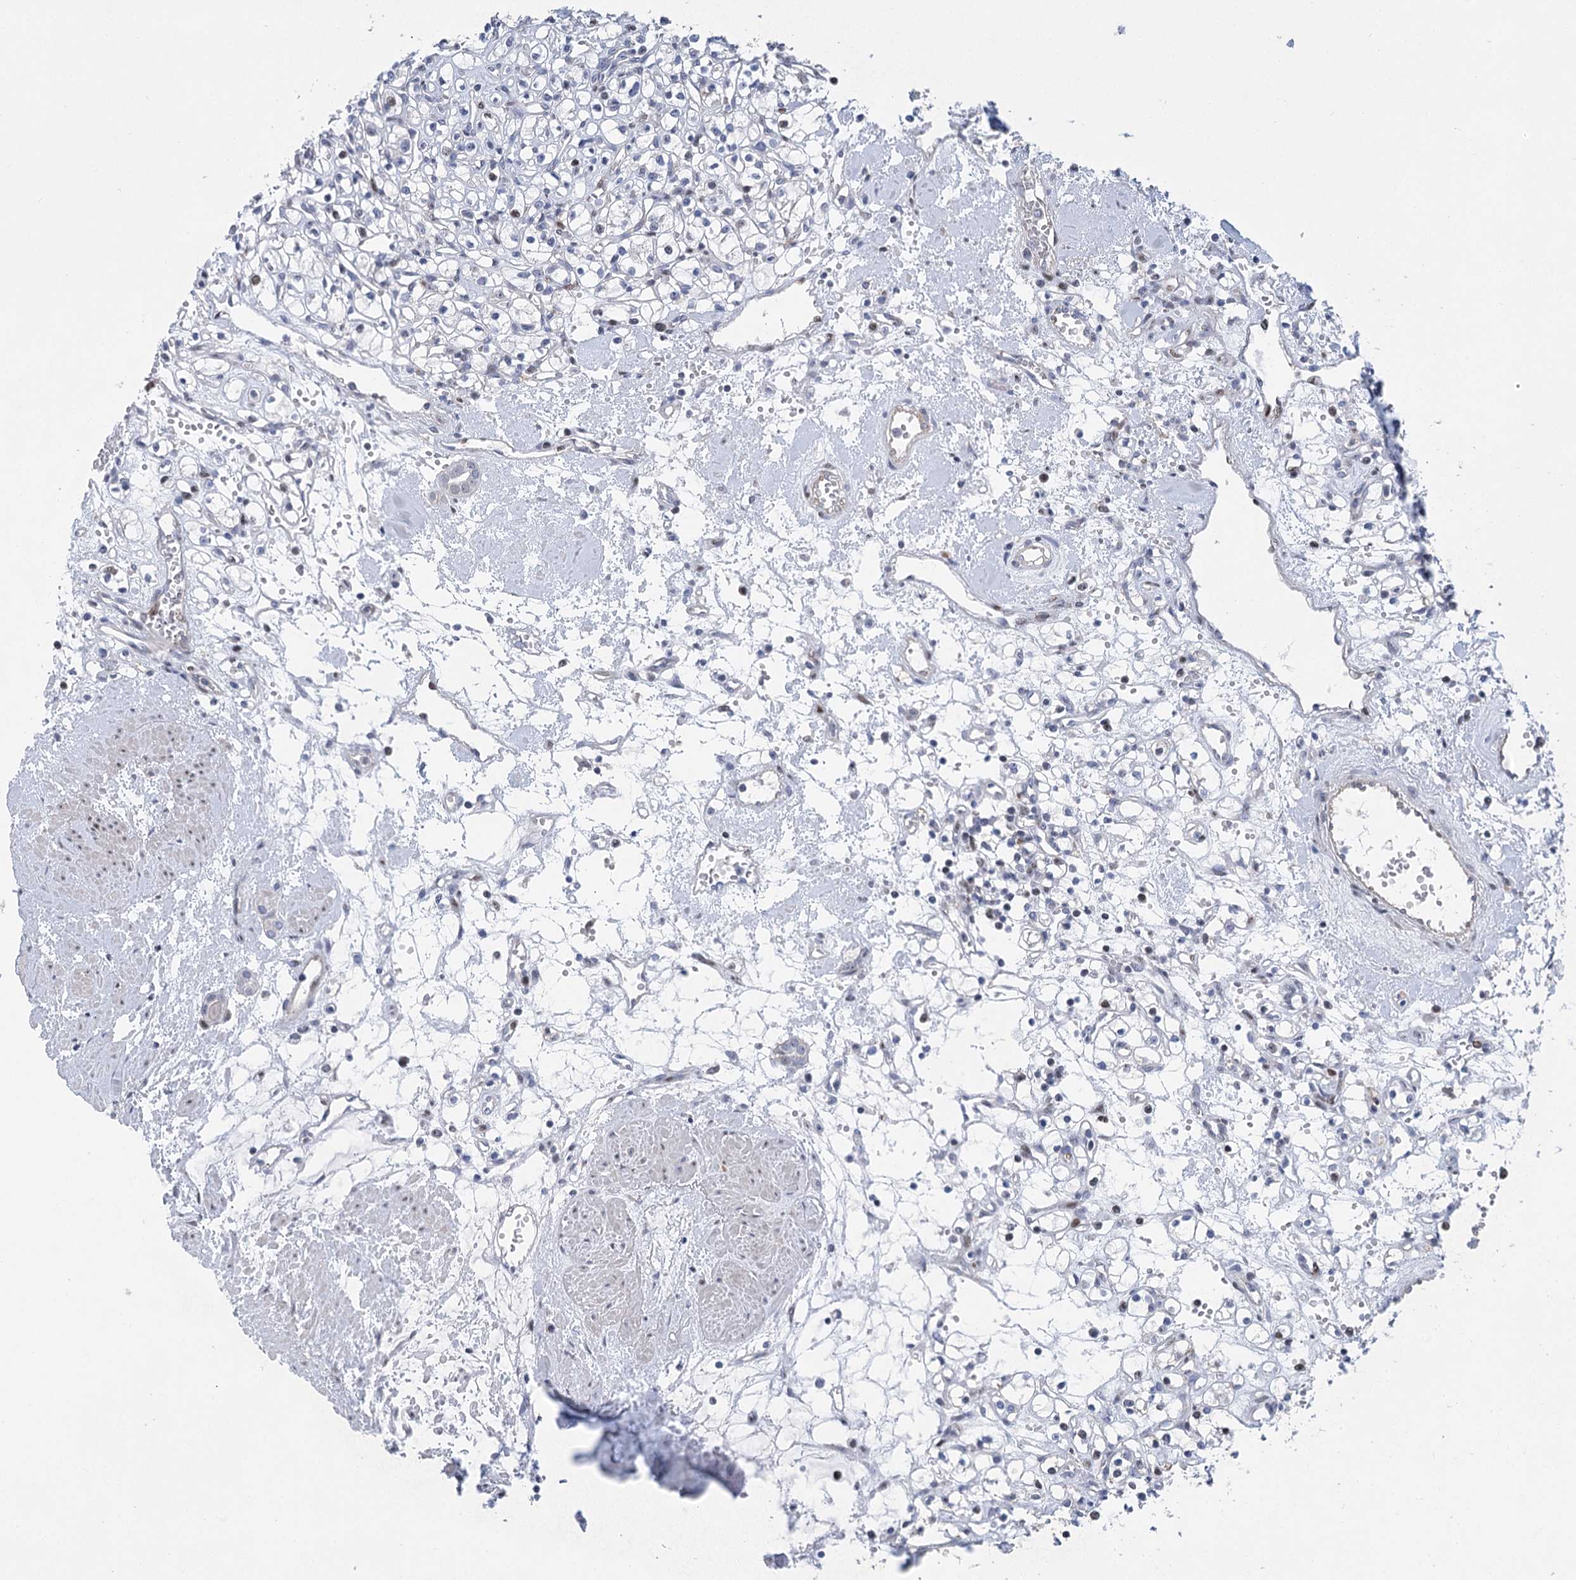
{"staining": {"intensity": "negative", "quantity": "none", "location": "none"}, "tissue": "renal cancer", "cell_type": "Tumor cells", "image_type": "cancer", "snomed": [{"axis": "morphology", "description": "Adenocarcinoma, NOS"}, {"axis": "topography", "description": "Kidney"}], "caption": "This is a photomicrograph of IHC staining of renal cancer (adenocarcinoma), which shows no positivity in tumor cells.", "gene": "CAMTA1", "patient": {"sex": "female", "age": 59}}